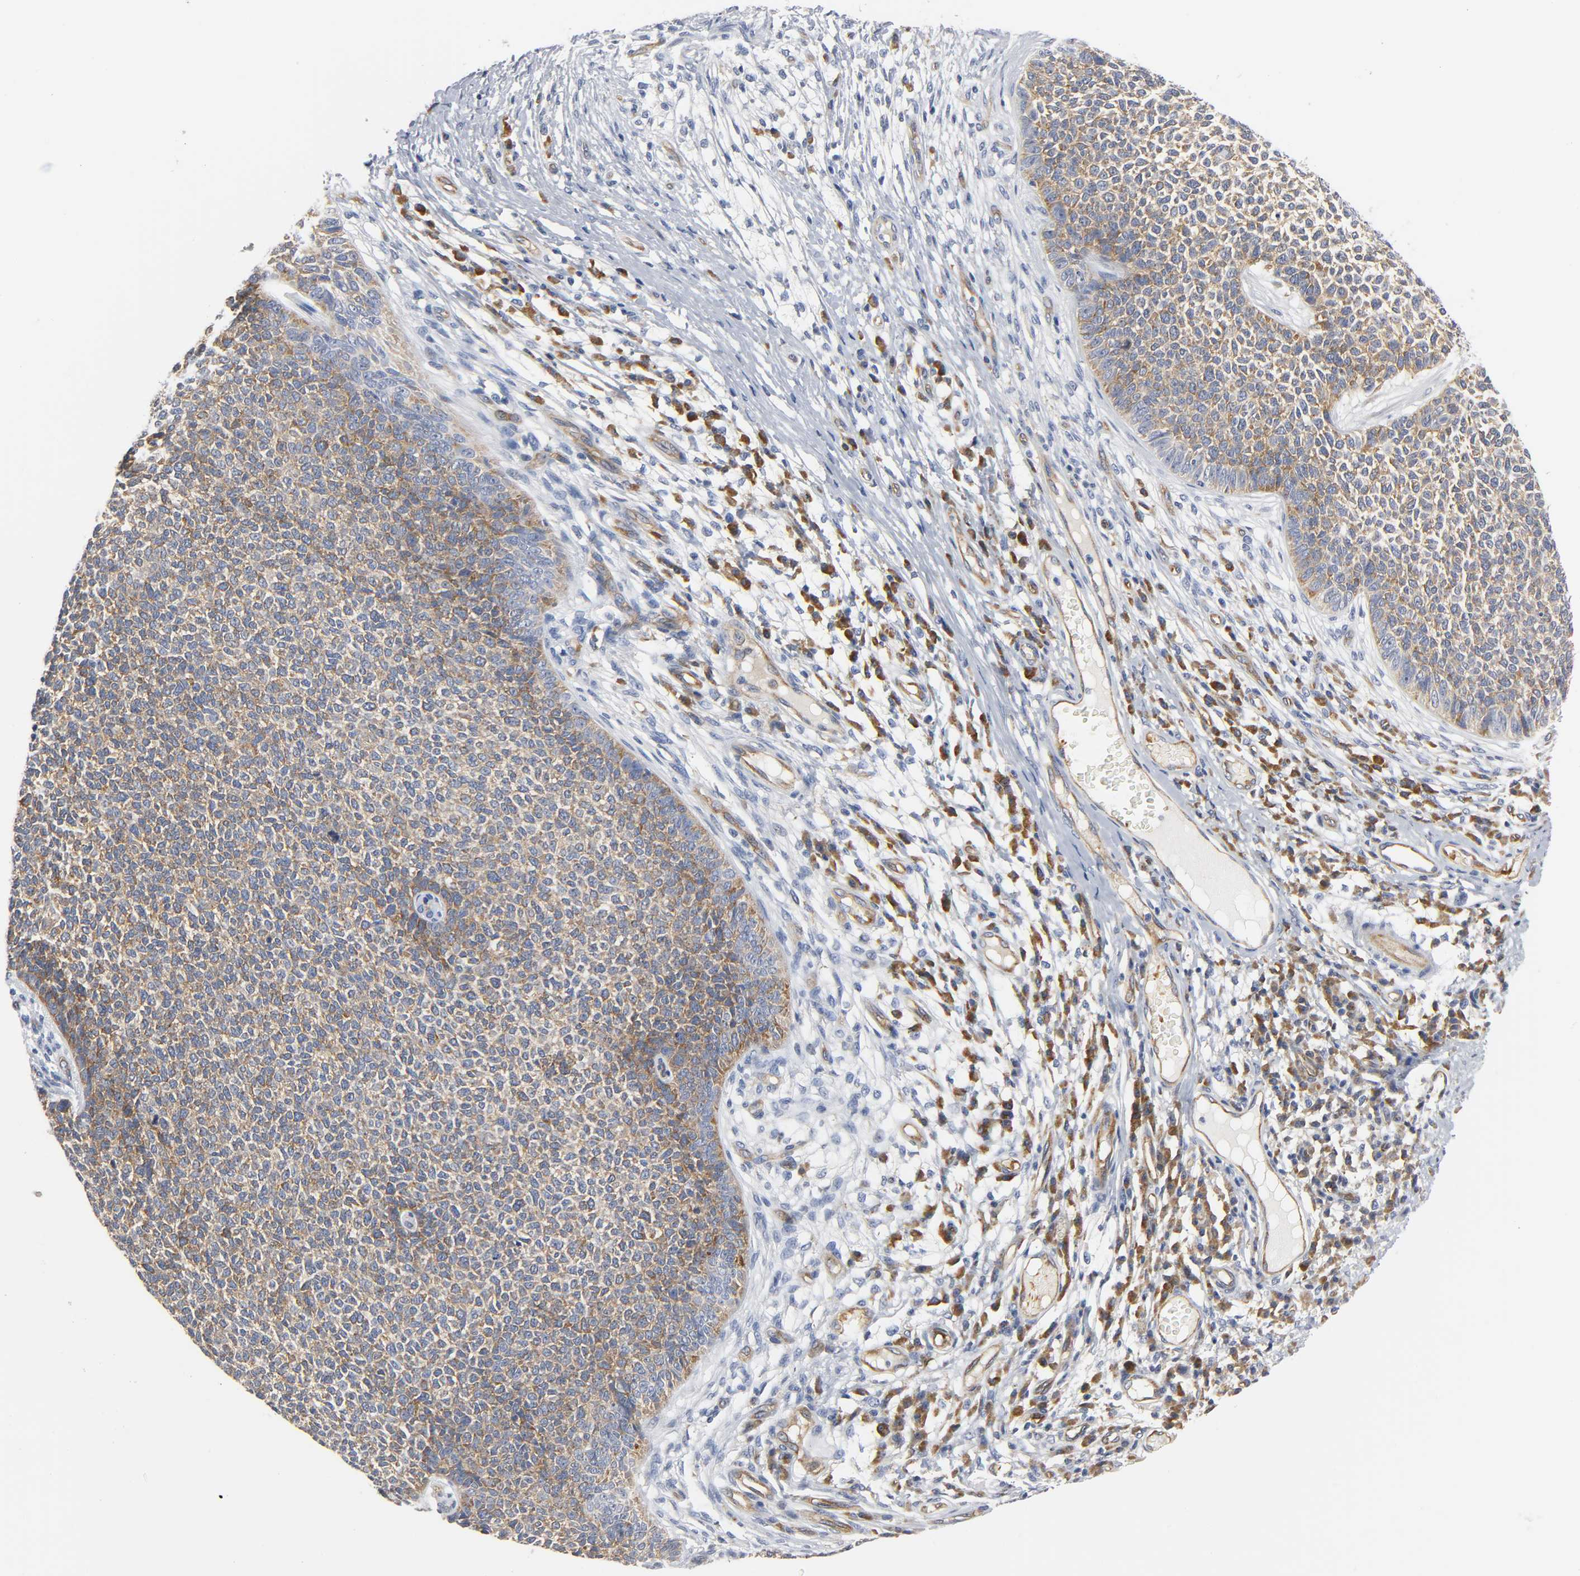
{"staining": {"intensity": "moderate", "quantity": ">75%", "location": "cytoplasmic/membranous"}, "tissue": "skin cancer", "cell_type": "Tumor cells", "image_type": "cancer", "snomed": [{"axis": "morphology", "description": "Basal cell carcinoma"}, {"axis": "topography", "description": "Skin"}], "caption": "Human skin cancer stained with a brown dye reveals moderate cytoplasmic/membranous positive positivity in approximately >75% of tumor cells.", "gene": "CD2AP", "patient": {"sex": "female", "age": 84}}